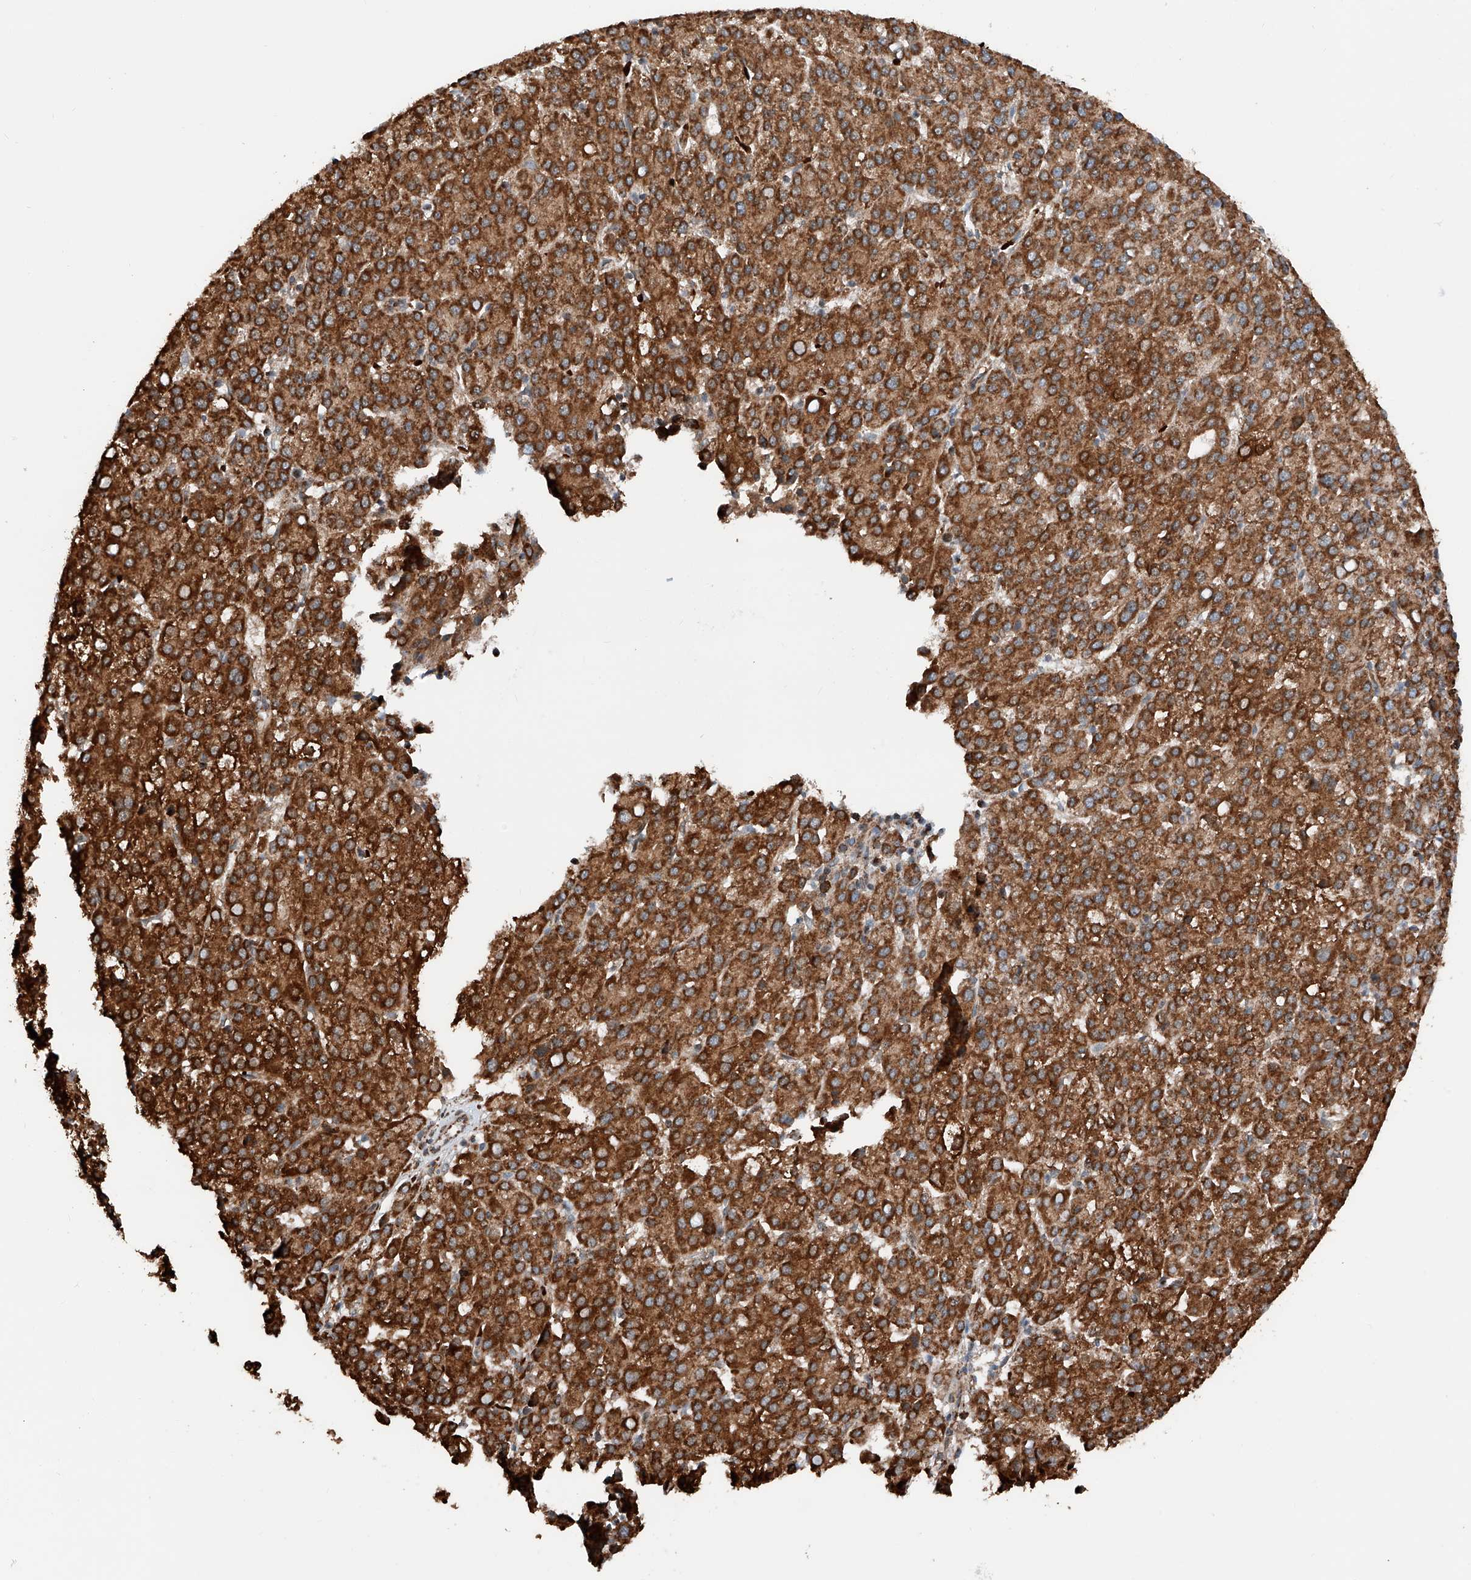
{"staining": {"intensity": "strong", "quantity": ">75%", "location": "cytoplasmic/membranous"}, "tissue": "liver cancer", "cell_type": "Tumor cells", "image_type": "cancer", "snomed": [{"axis": "morphology", "description": "Carcinoma, Hepatocellular, NOS"}, {"axis": "topography", "description": "Liver"}], "caption": "Strong cytoplasmic/membranous staining for a protein is appreciated in approximately >75% of tumor cells of hepatocellular carcinoma (liver) using IHC.", "gene": "ZSCAN29", "patient": {"sex": "female", "age": 58}}